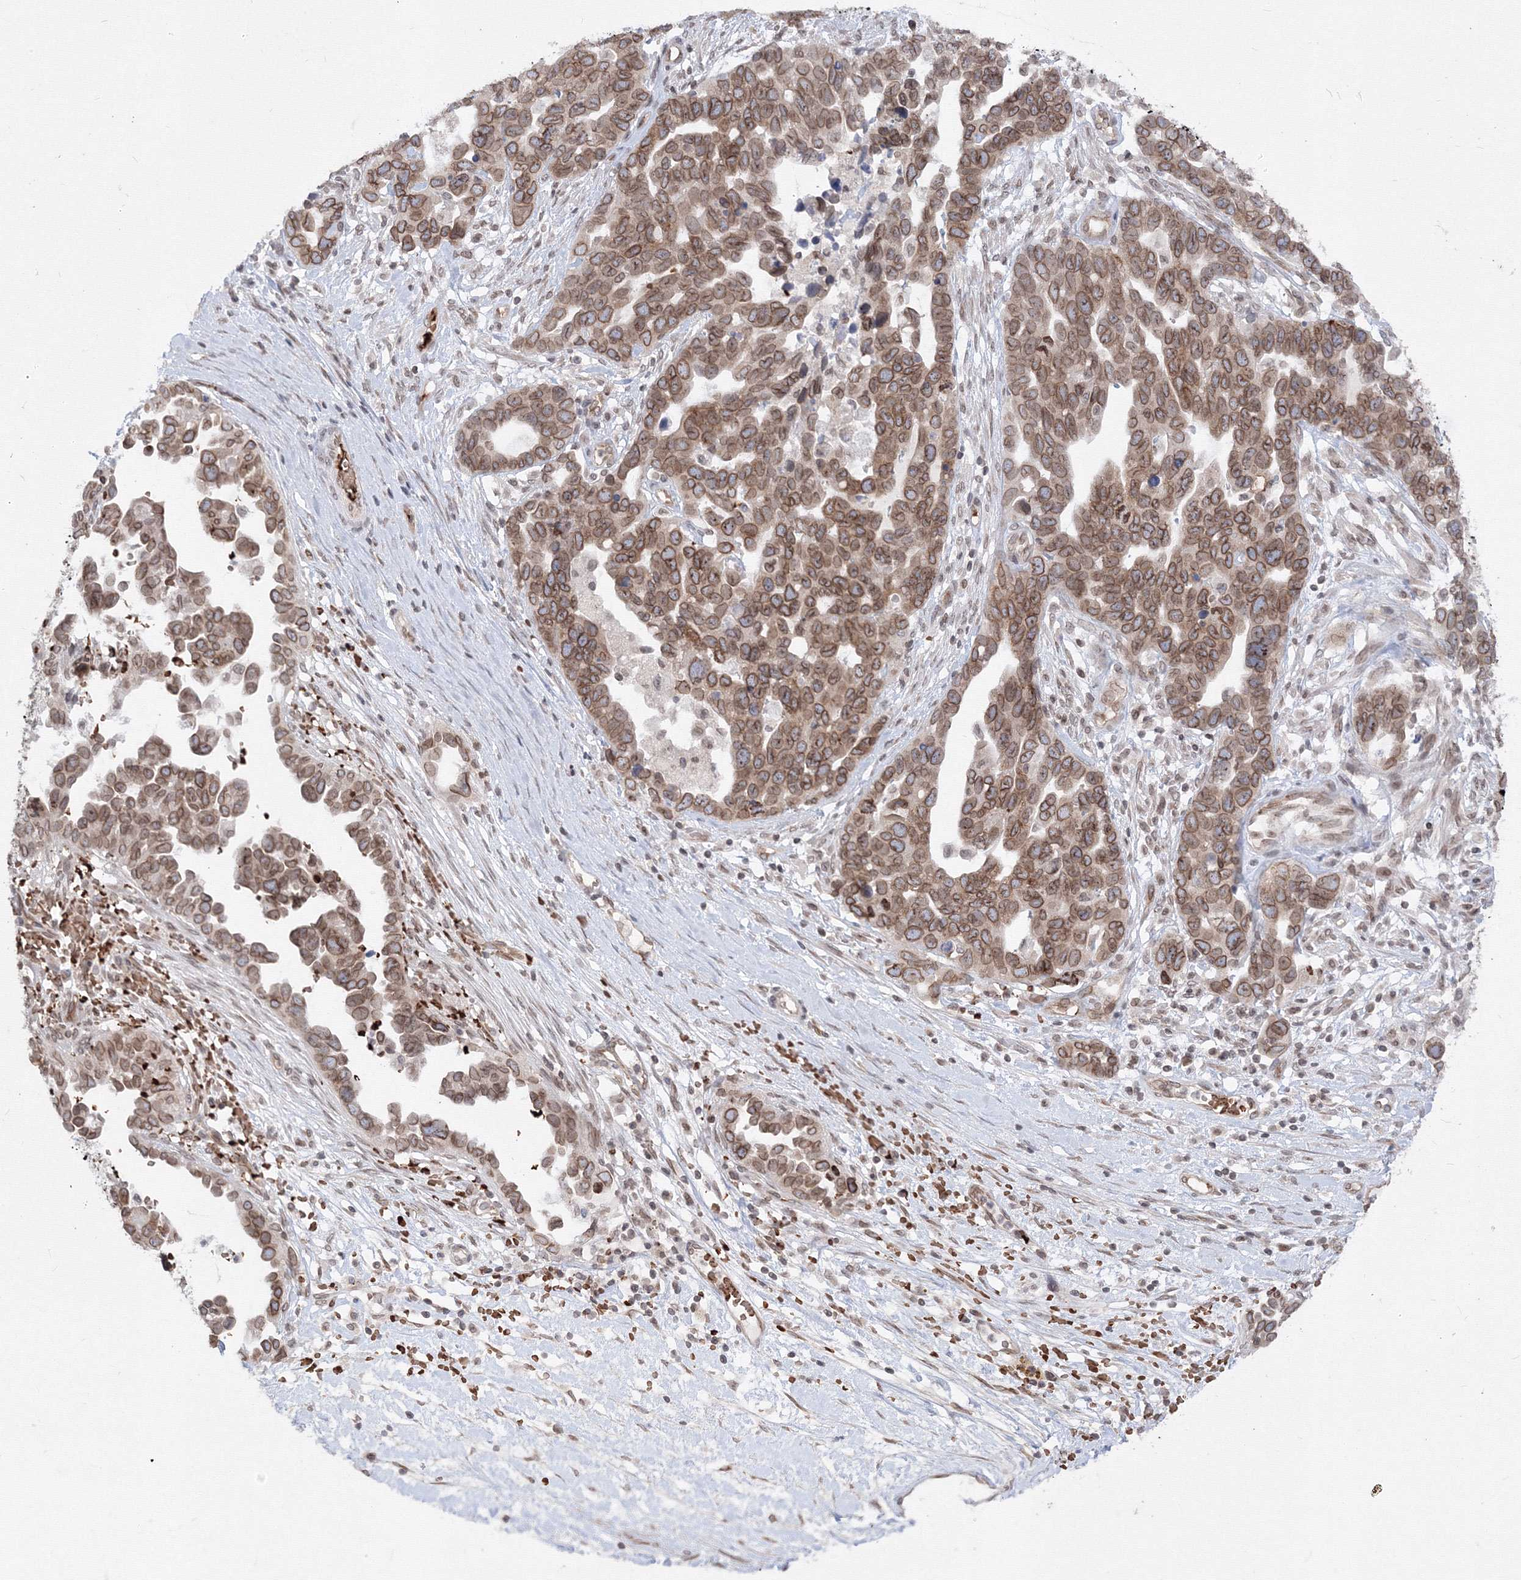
{"staining": {"intensity": "moderate", "quantity": ">75%", "location": "cytoplasmic/membranous,nuclear"}, "tissue": "ovarian cancer", "cell_type": "Tumor cells", "image_type": "cancer", "snomed": [{"axis": "morphology", "description": "Cystadenocarcinoma, serous, NOS"}, {"axis": "topography", "description": "Ovary"}], "caption": "Immunohistochemistry micrograph of neoplastic tissue: ovarian cancer (serous cystadenocarcinoma) stained using immunohistochemistry shows medium levels of moderate protein expression localized specifically in the cytoplasmic/membranous and nuclear of tumor cells, appearing as a cytoplasmic/membranous and nuclear brown color.", "gene": "DNAJB2", "patient": {"sex": "female", "age": 54}}